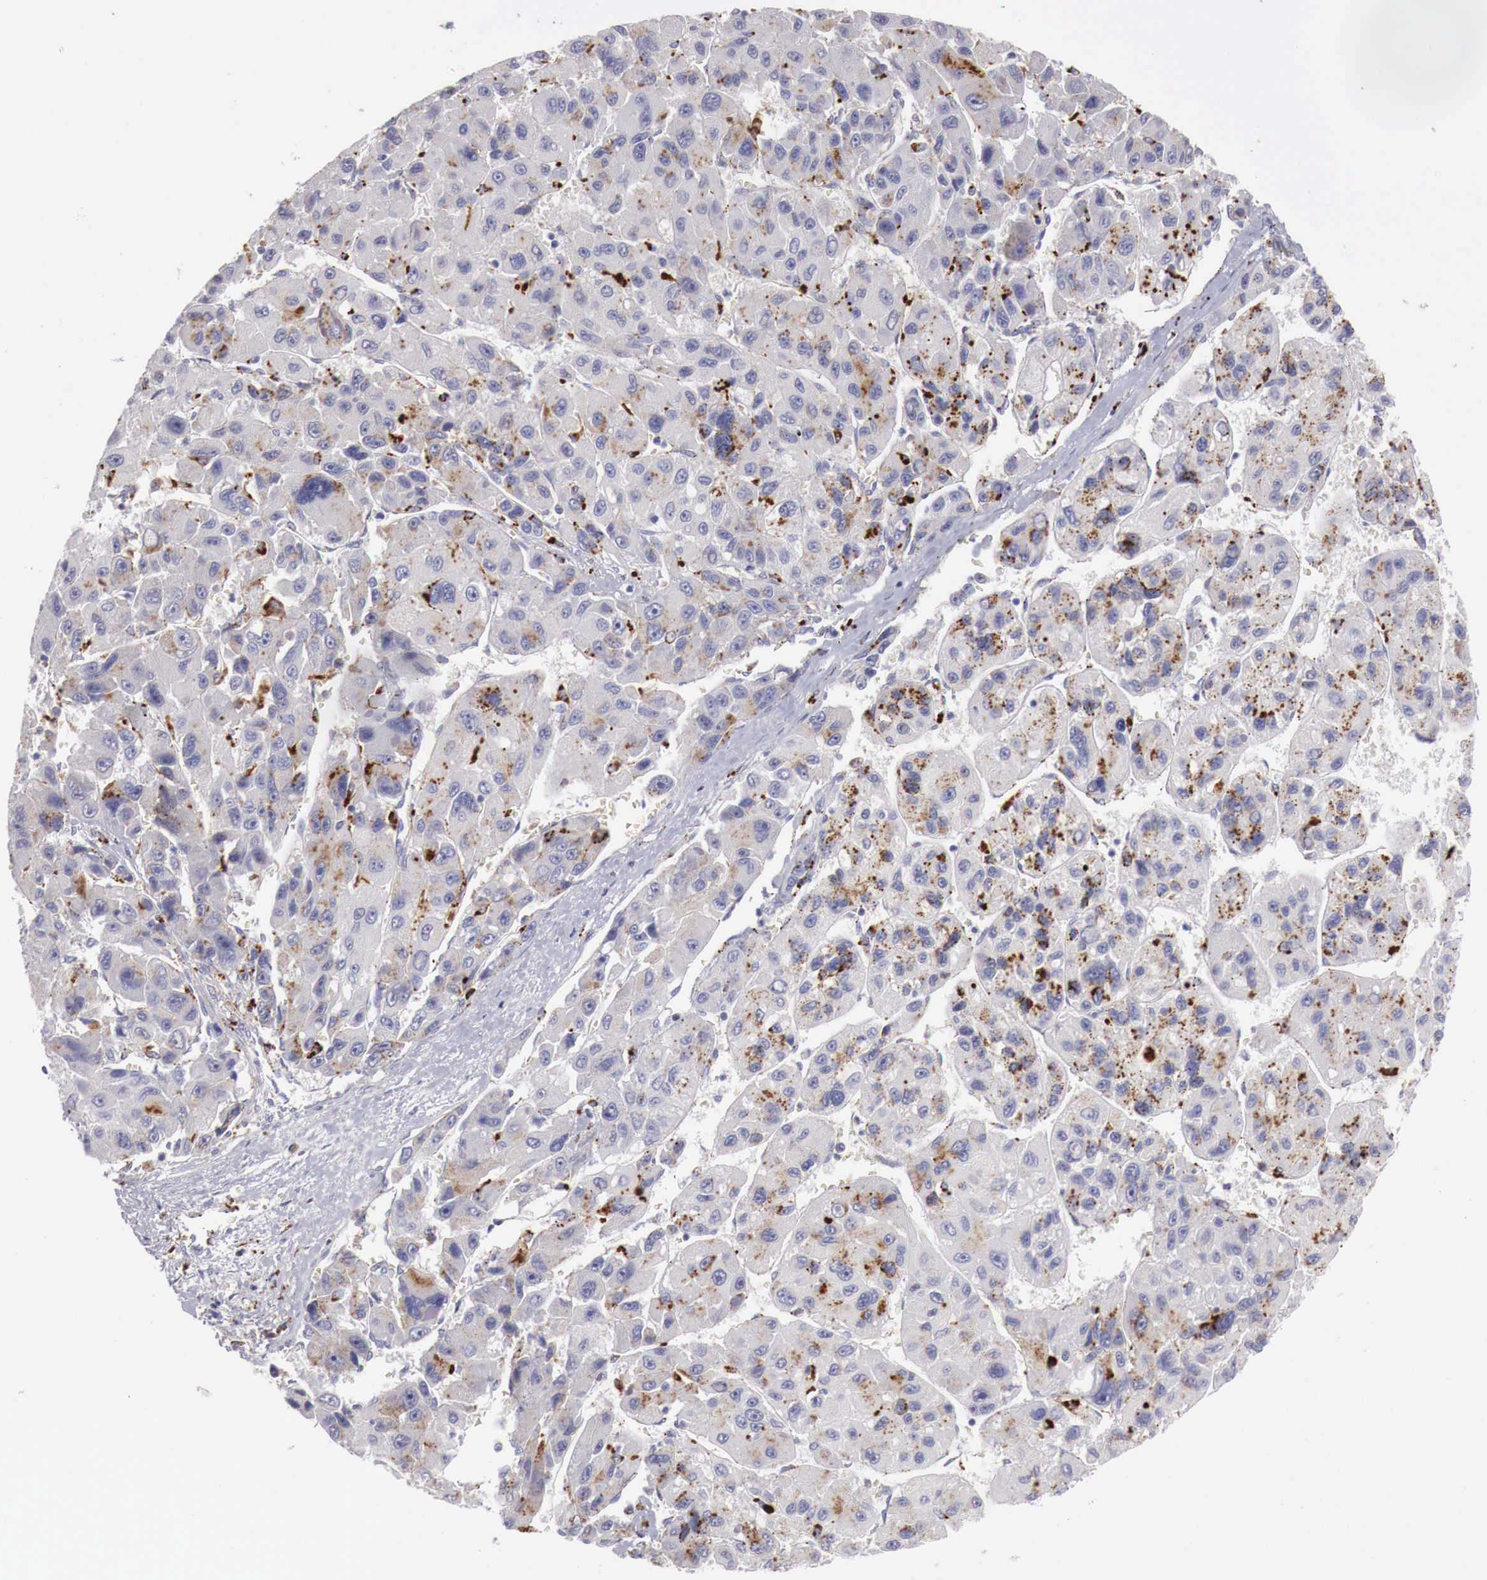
{"staining": {"intensity": "moderate", "quantity": "25%-75%", "location": "cytoplasmic/membranous"}, "tissue": "liver cancer", "cell_type": "Tumor cells", "image_type": "cancer", "snomed": [{"axis": "morphology", "description": "Carcinoma, Hepatocellular, NOS"}, {"axis": "topography", "description": "Liver"}], "caption": "Liver hepatocellular carcinoma tissue exhibits moderate cytoplasmic/membranous expression in about 25%-75% of tumor cells The protein of interest is stained brown, and the nuclei are stained in blue (DAB IHC with brightfield microscopy, high magnification).", "gene": "GLA", "patient": {"sex": "male", "age": 64}}